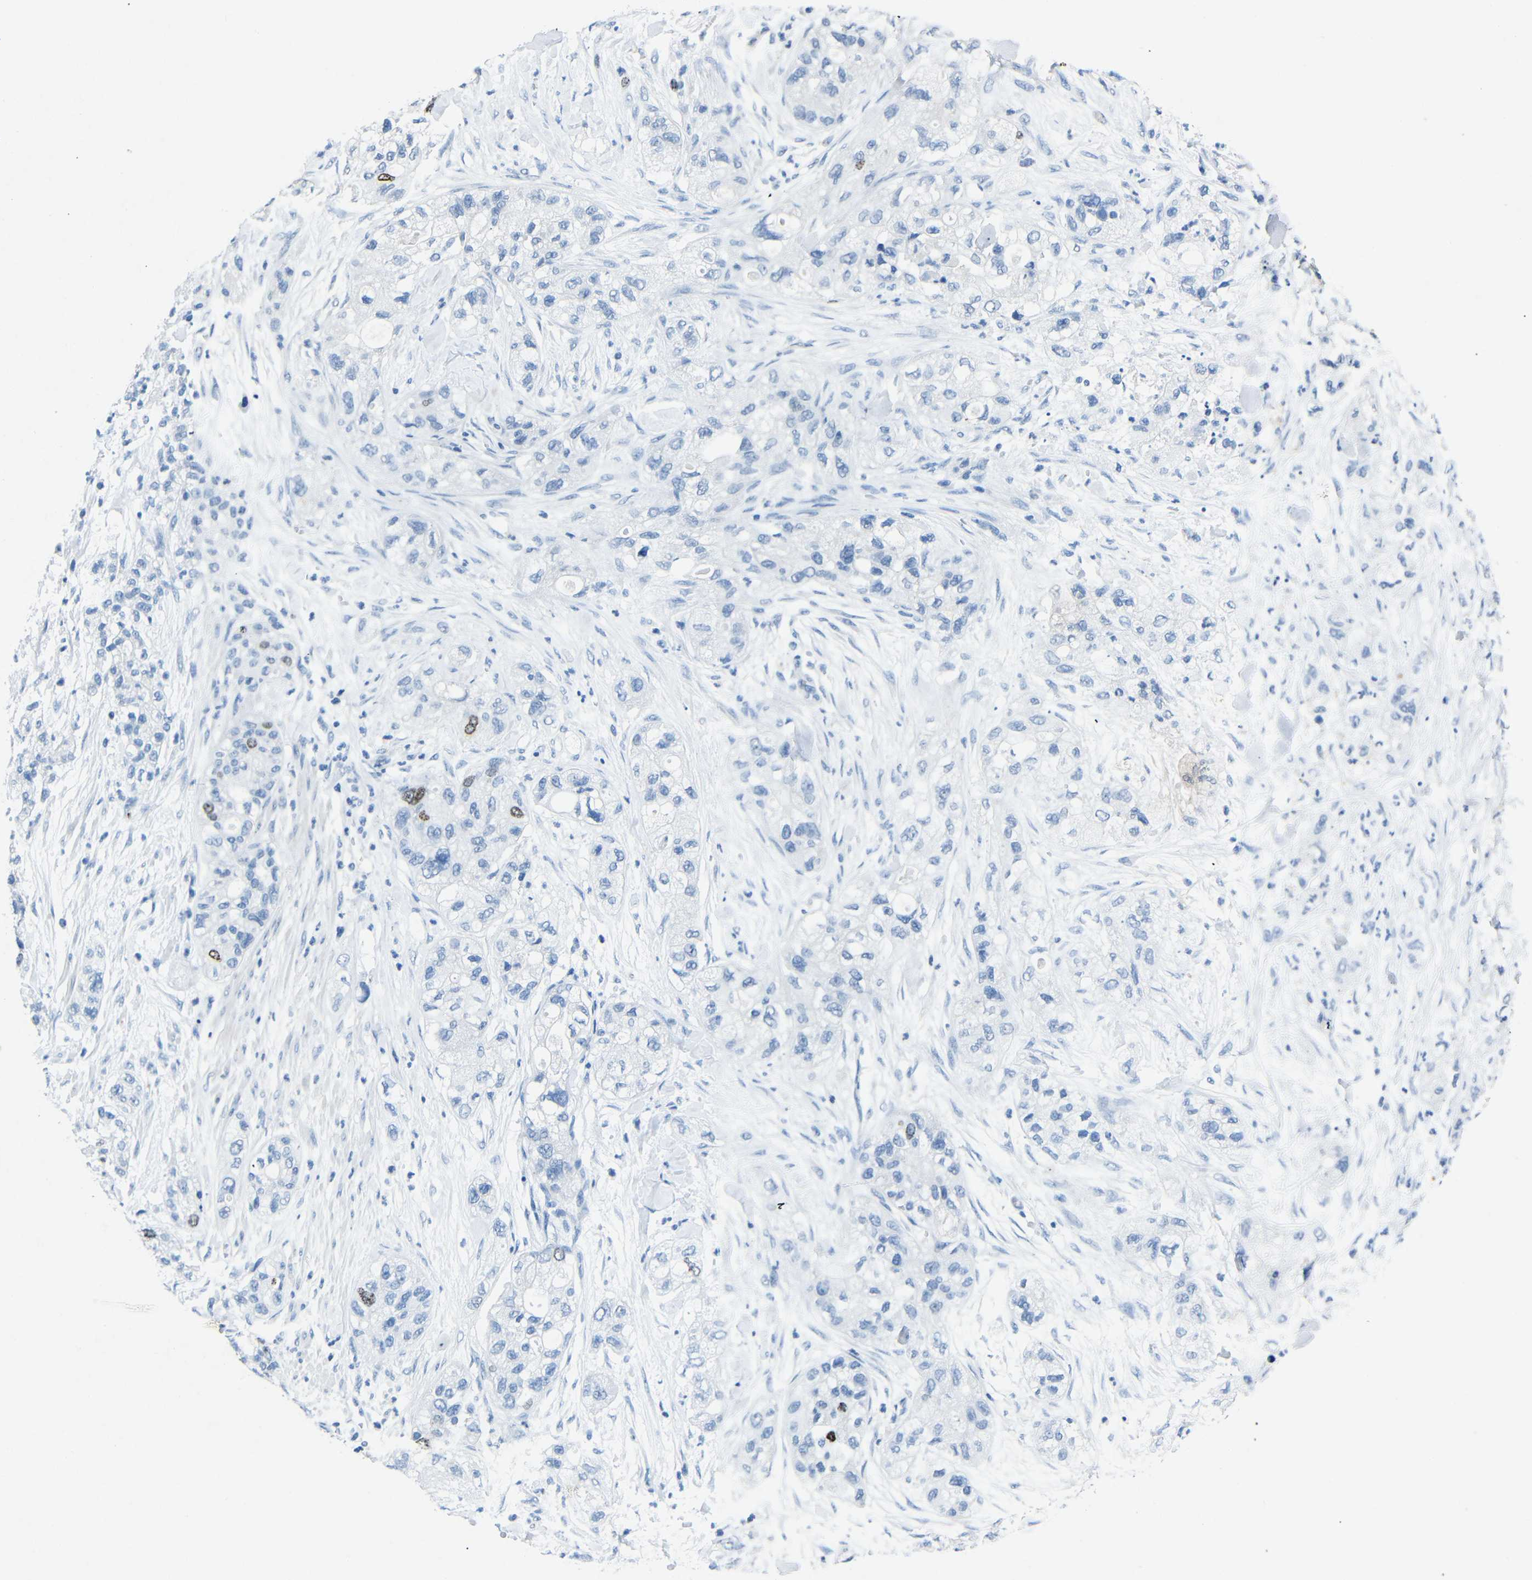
{"staining": {"intensity": "moderate", "quantity": "<25%", "location": "nuclear"}, "tissue": "pancreatic cancer", "cell_type": "Tumor cells", "image_type": "cancer", "snomed": [{"axis": "morphology", "description": "Adenocarcinoma, NOS"}, {"axis": "topography", "description": "Pancreas"}], "caption": "DAB (3,3'-diaminobenzidine) immunohistochemical staining of pancreatic cancer exhibits moderate nuclear protein positivity in about <25% of tumor cells. The protein of interest is shown in brown color, while the nuclei are stained blue.", "gene": "INCENP", "patient": {"sex": "female", "age": 78}}